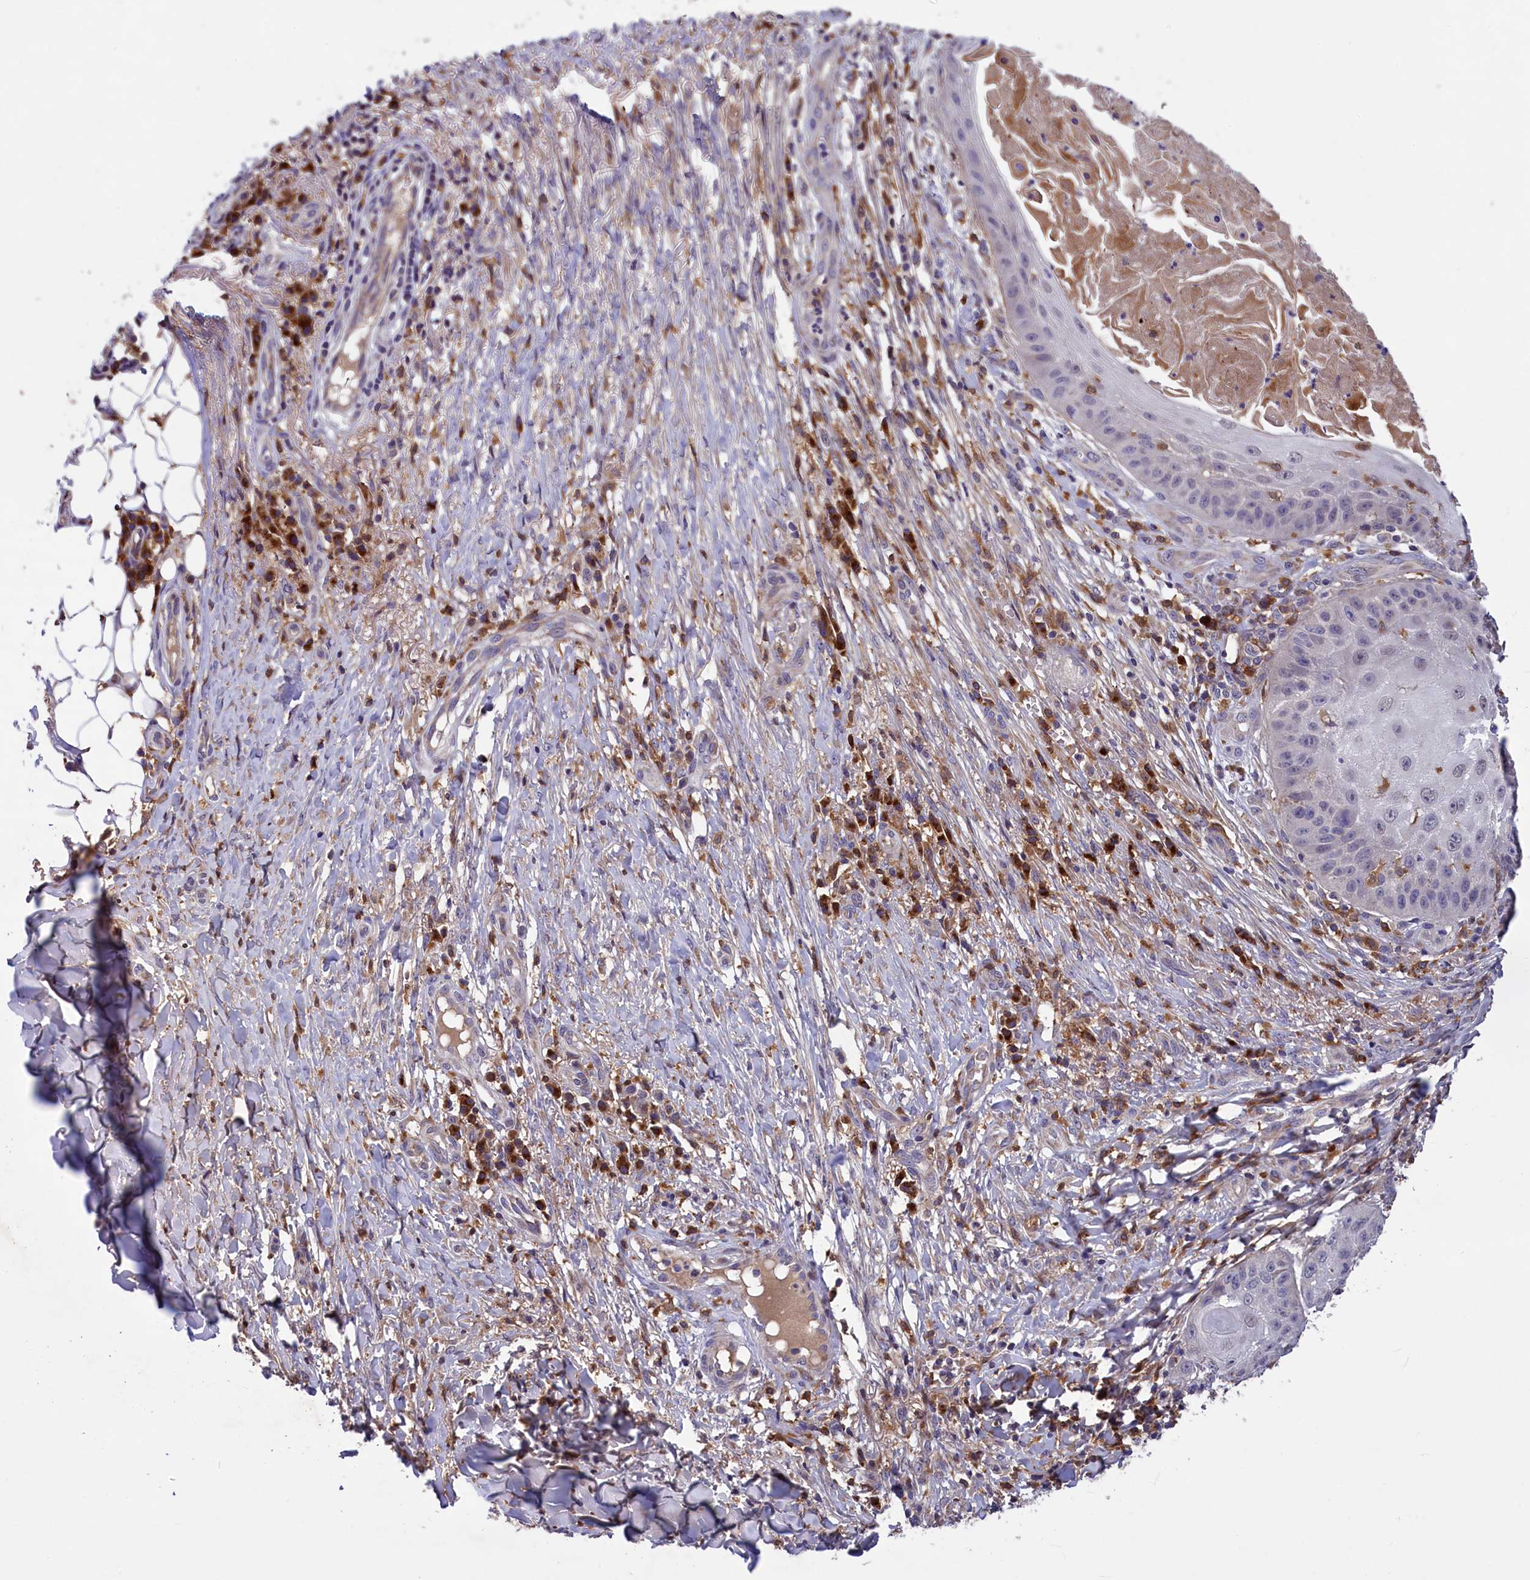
{"staining": {"intensity": "negative", "quantity": "none", "location": "none"}, "tissue": "skin cancer", "cell_type": "Tumor cells", "image_type": "cancer", "snomed": [{"axis": "morphology", "description": "Squamous cell carcinoma, NOS"}, {"axis": "topography", "description": "Skin"}], "caption": "The image displays no staining of tumor cells in skin squamous cell carcinoma. (Stains: DAB immunohistochemistry (IHC) with hematoxylin counter stain, Microscopy: brightfield microscopy at high magnification).", "gene": "NAIP", "patient": {"sex": "male", "age": 70}}